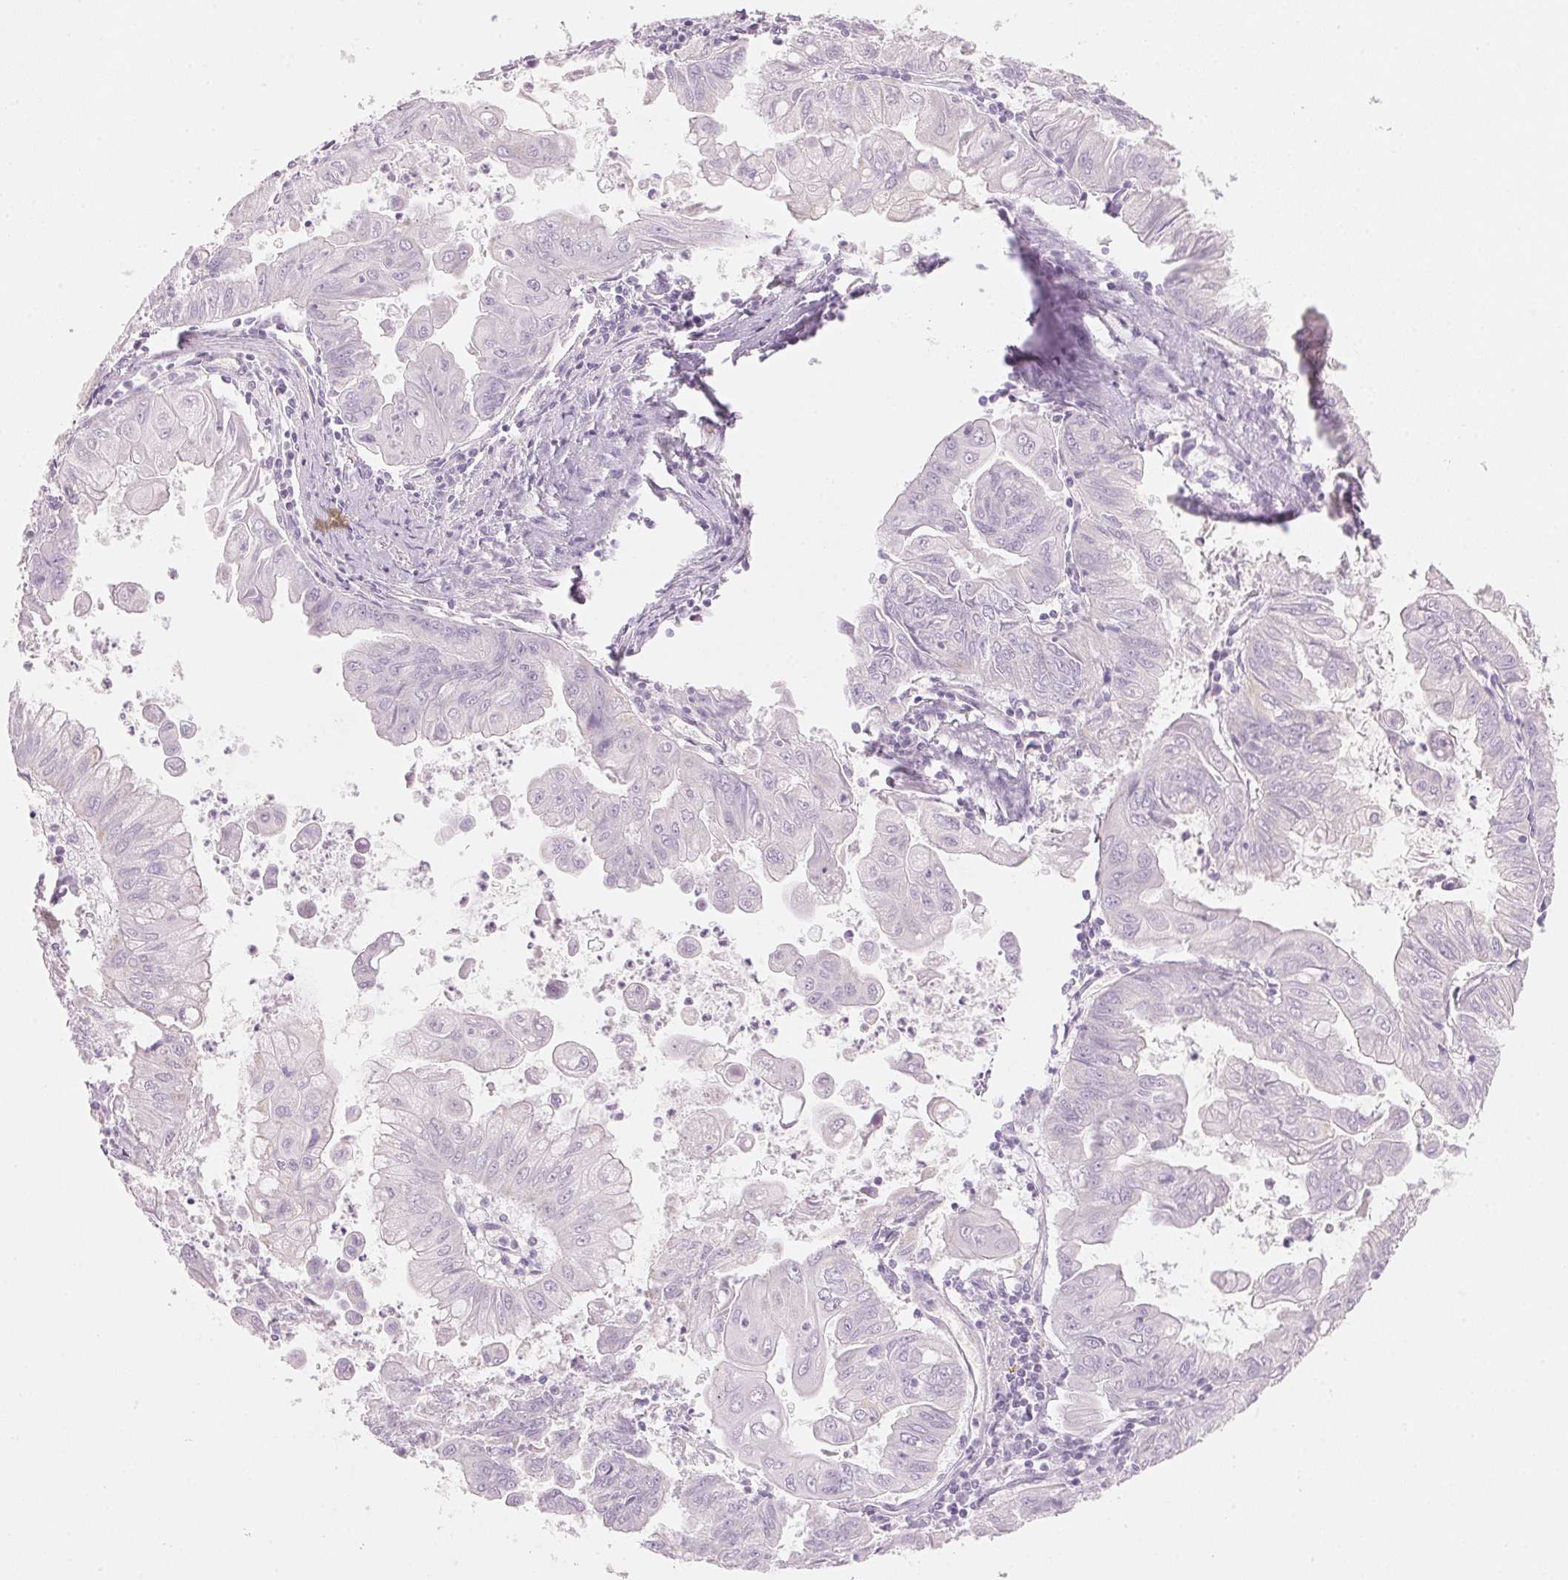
{"staining": {"intensity": "negative", "quantity": "none", "location": "none"}, "tissue": "stomach cancer", "cell_type": "Tumor cells", "image_type": "cancer", "snomed": [{"axis": "morphology", "description": "Adenocarcinoma, NOS"}, {"axis": "topography", "description": "Stomach, upper"}], "caption": "Immunohistochemistry (IHC) of human stomach adenocarcinoma displays no positivity in tumor cells.", "gene": "HOXB13", "patient": {"sex": "male", "age": 80}}